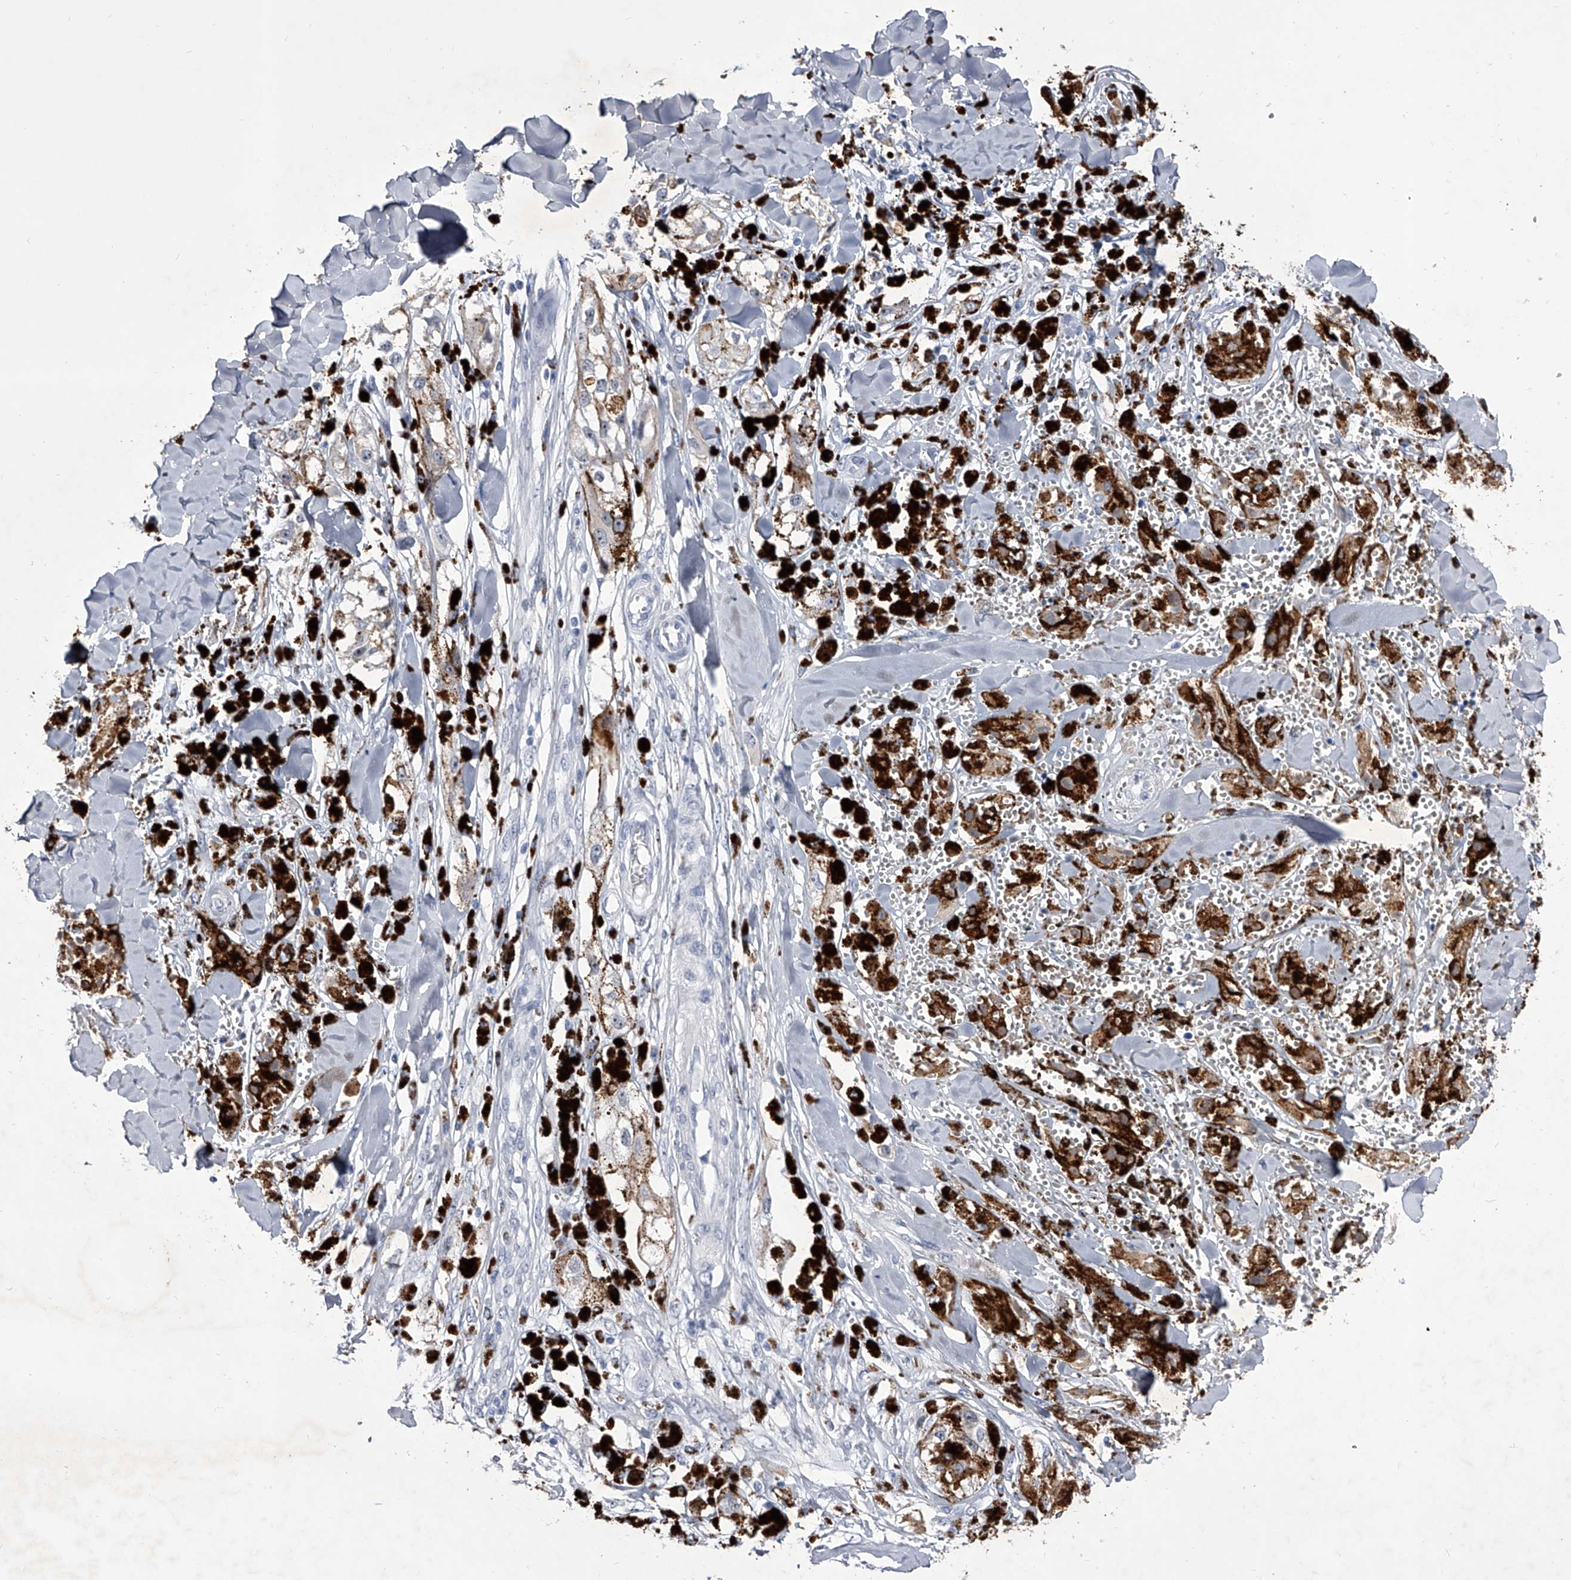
{"staining": {"intensity": "negative", "quantity": "none", "location": "none"}, "tissue": "melanoma", "cell_type": "Tumor cells", "image_type": "cancer", "snomed": [{"axis": "morphology", "description": "Malignant melanoma, NOS"}, {"axis": "topography", "description": "Skin"}], "caption": "Melanoma stained for a protein using immunohistochemistry (IHC) reveals no staining tumor cells.", "gene": "CRISP2", "patient": {"sex": "male", "age": 88}}